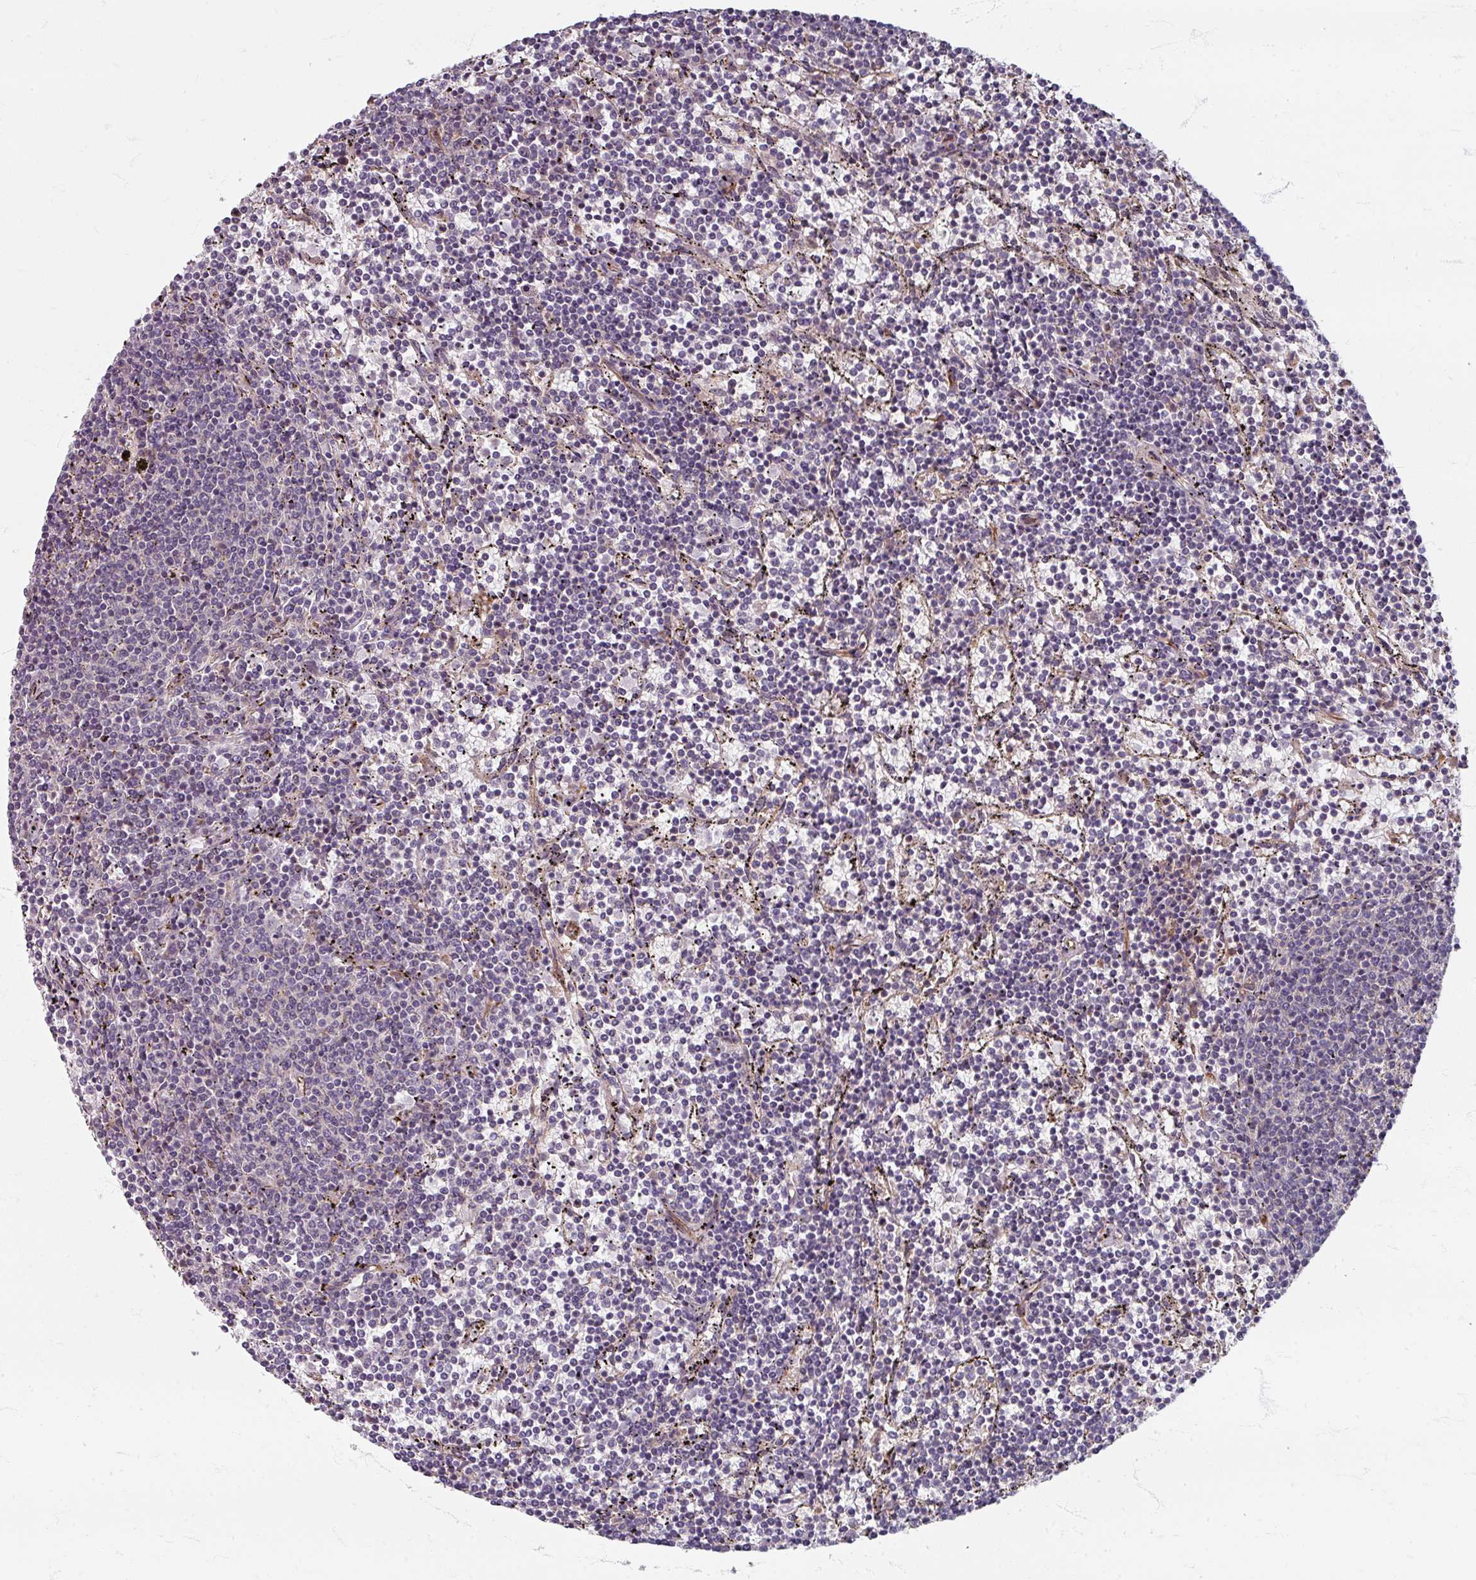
{"staining": {"intensity": "negative", "quantity": "none", "location": "none"}, "tissue": "lymphoma", "cell_type": "Tumor cells", "image_type": "cancer", "snomed": [{"axis": "morphology", "description": "Malignant lymphoma, non-Hodgkin's type, Low grade"}, {"axis": "topography", "description": "Spleen"}], "caption": "A micrograph of malignant lymphoma, non-Hodgkin's type (low-grade) stained for a protein demonstrates no brown staining in tumor cells.", "gene": "STAM", "patient": {"sex": "female", "age": 50}}